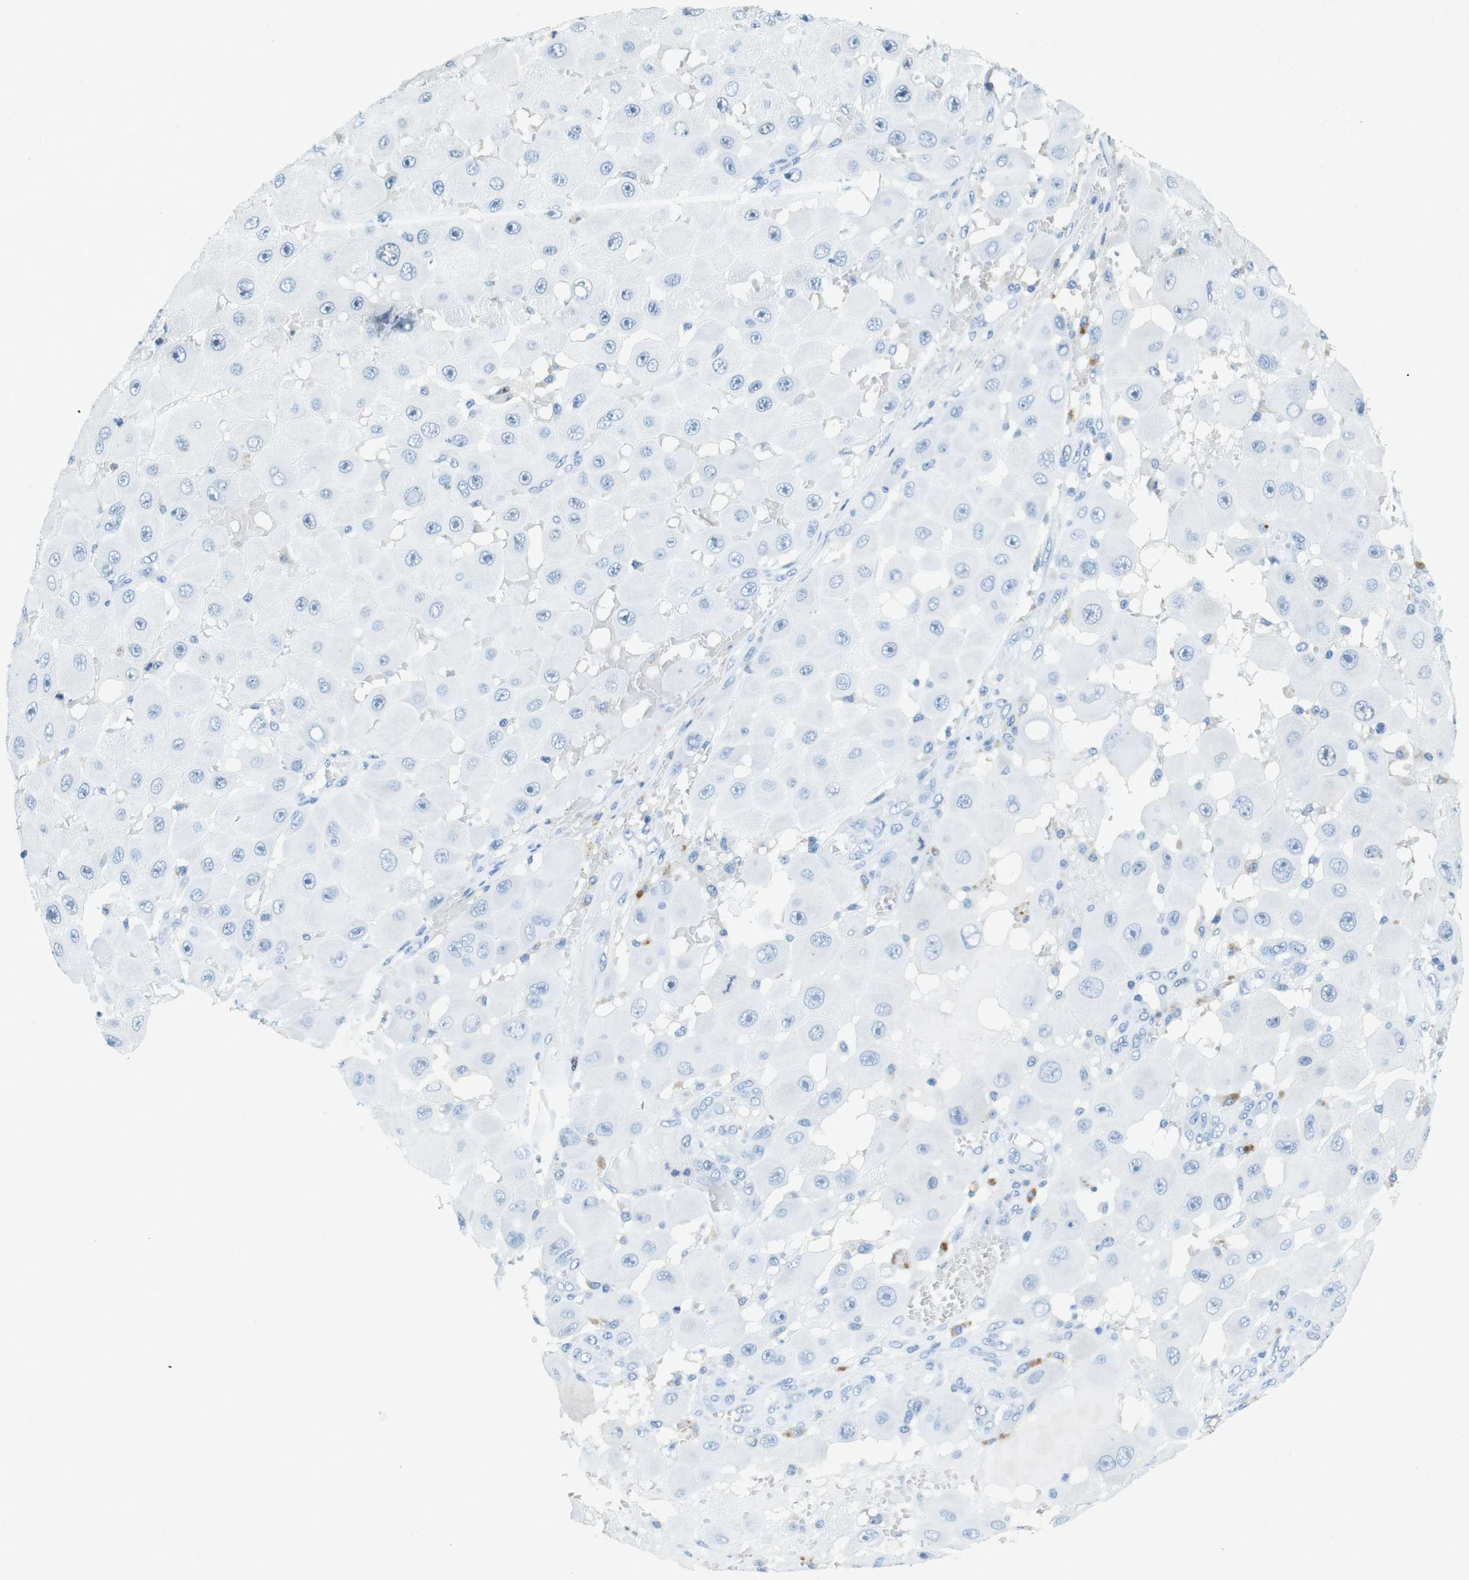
{"staining": {"intensity": "negative", "quantity": "none", "location": "none"}, "tissue": "melanoma", "cell_type": "Tumor cells", "image_type": "cancer", "snomed": [{"axis": "morphology", "description": "Malignant melanoma, NOS"}, {"axis": "topography", "description": "Skin"}], "caption": "Tumor cells are negative for protein expression in human malignant melanoma.", "gene": "CTAG1B", "patient": {"sex": "female", "age": 81}}